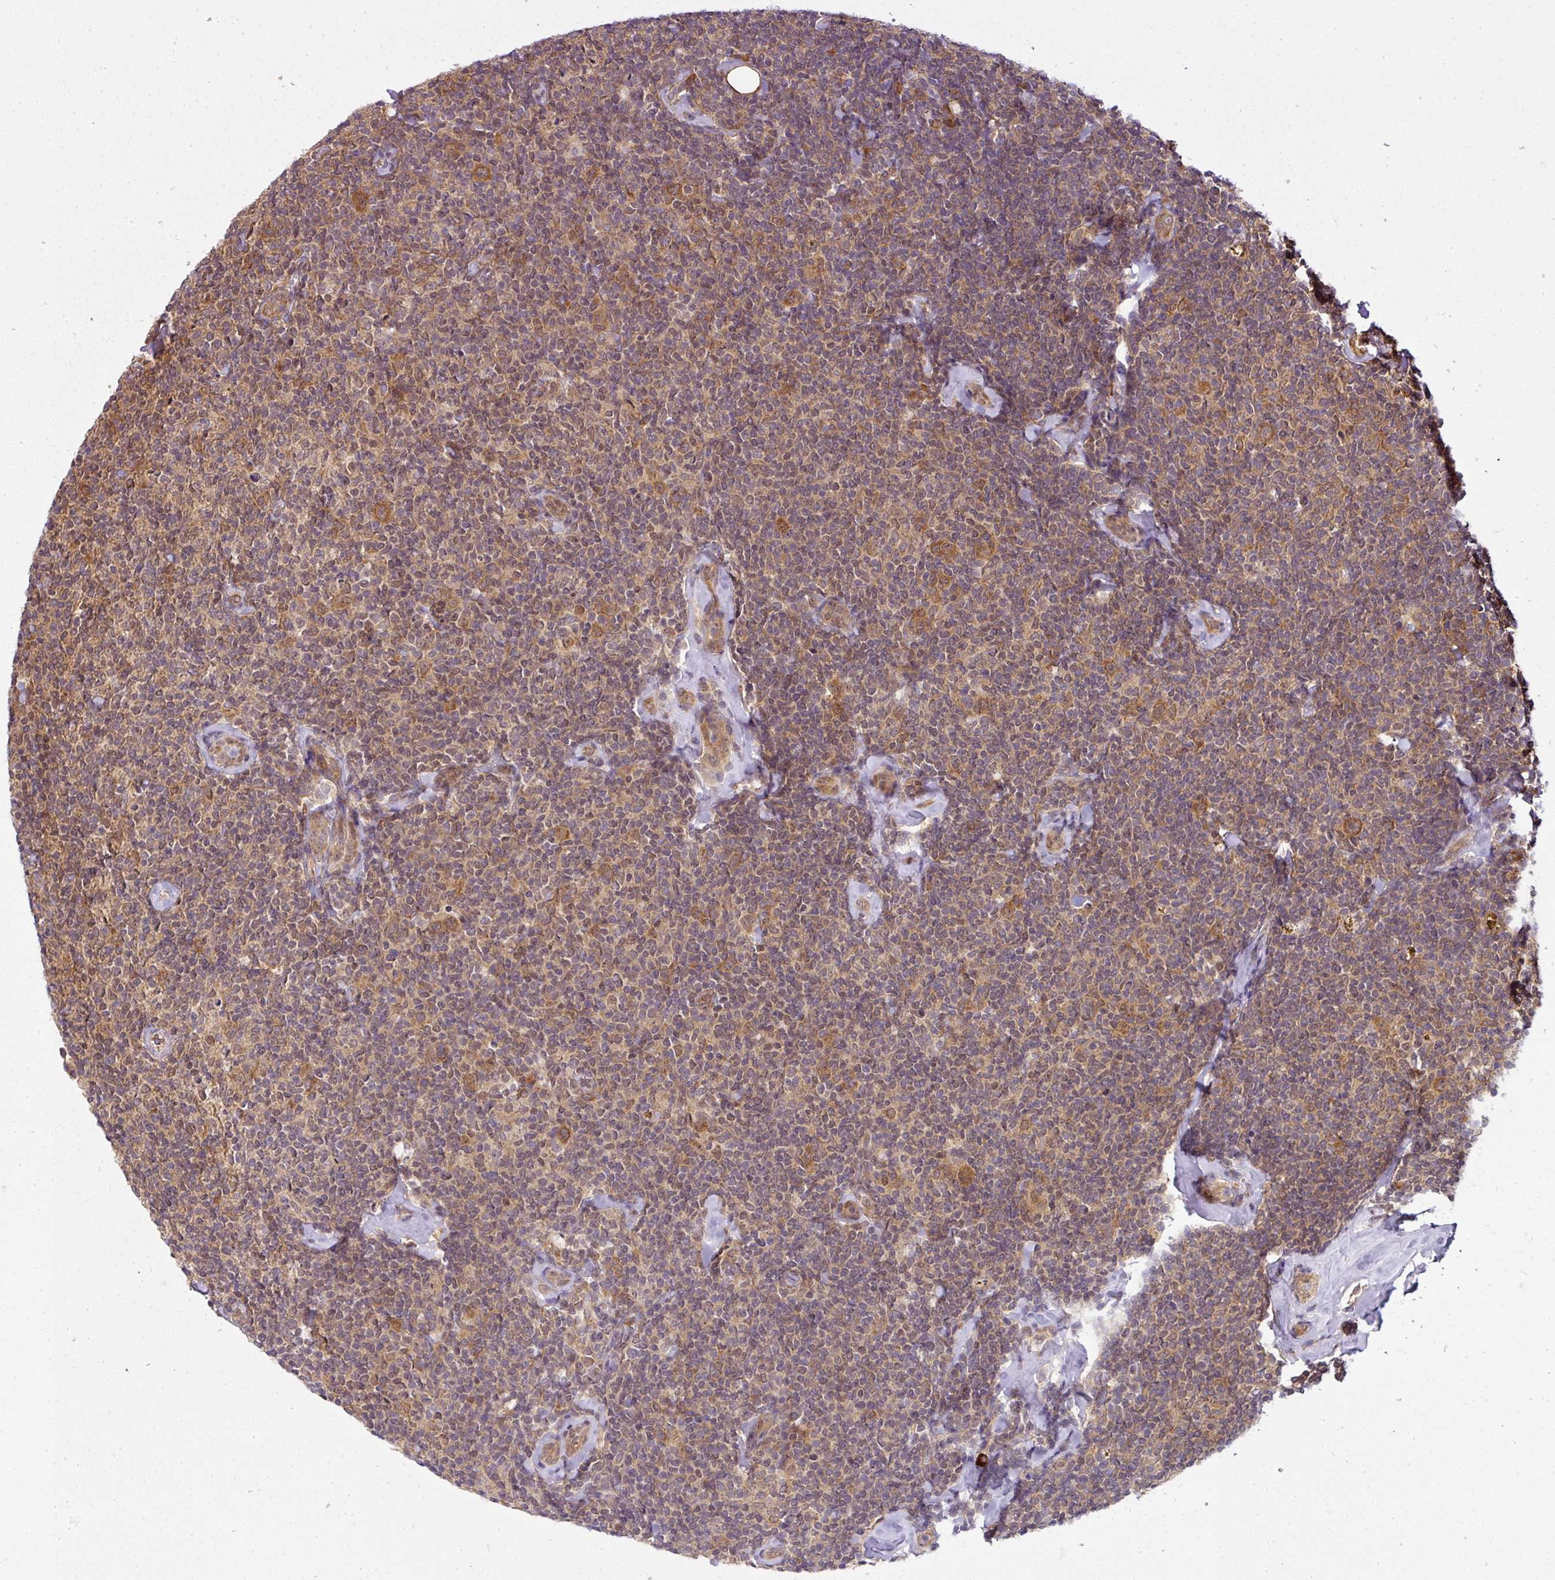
{"staining": {"intensity": "moderate", "quantity": "<25%", "location": "cytoplasmic/membranous"}, "tissue": "lymphoma", "cell_type": "Tumor cells", "image_type": "cancer", "snomed": [{"axis": "morphology", "description": "Malignant lymphoma, non-Hodgkin's type, Low grade"}, {"axis": "topography", "description": "Lymph node"}], "caption": "Moderate cytoplasmic/membranous protein expression is identified in approximately <25% of tumor cells in malignant lymphoma, non-Hodgkin's type (low-grade). (Brightfield microscopy of DAB IHC at high magnification).", "gene": "RBM4B", "patient": {"sex": "female", "age": 56}}